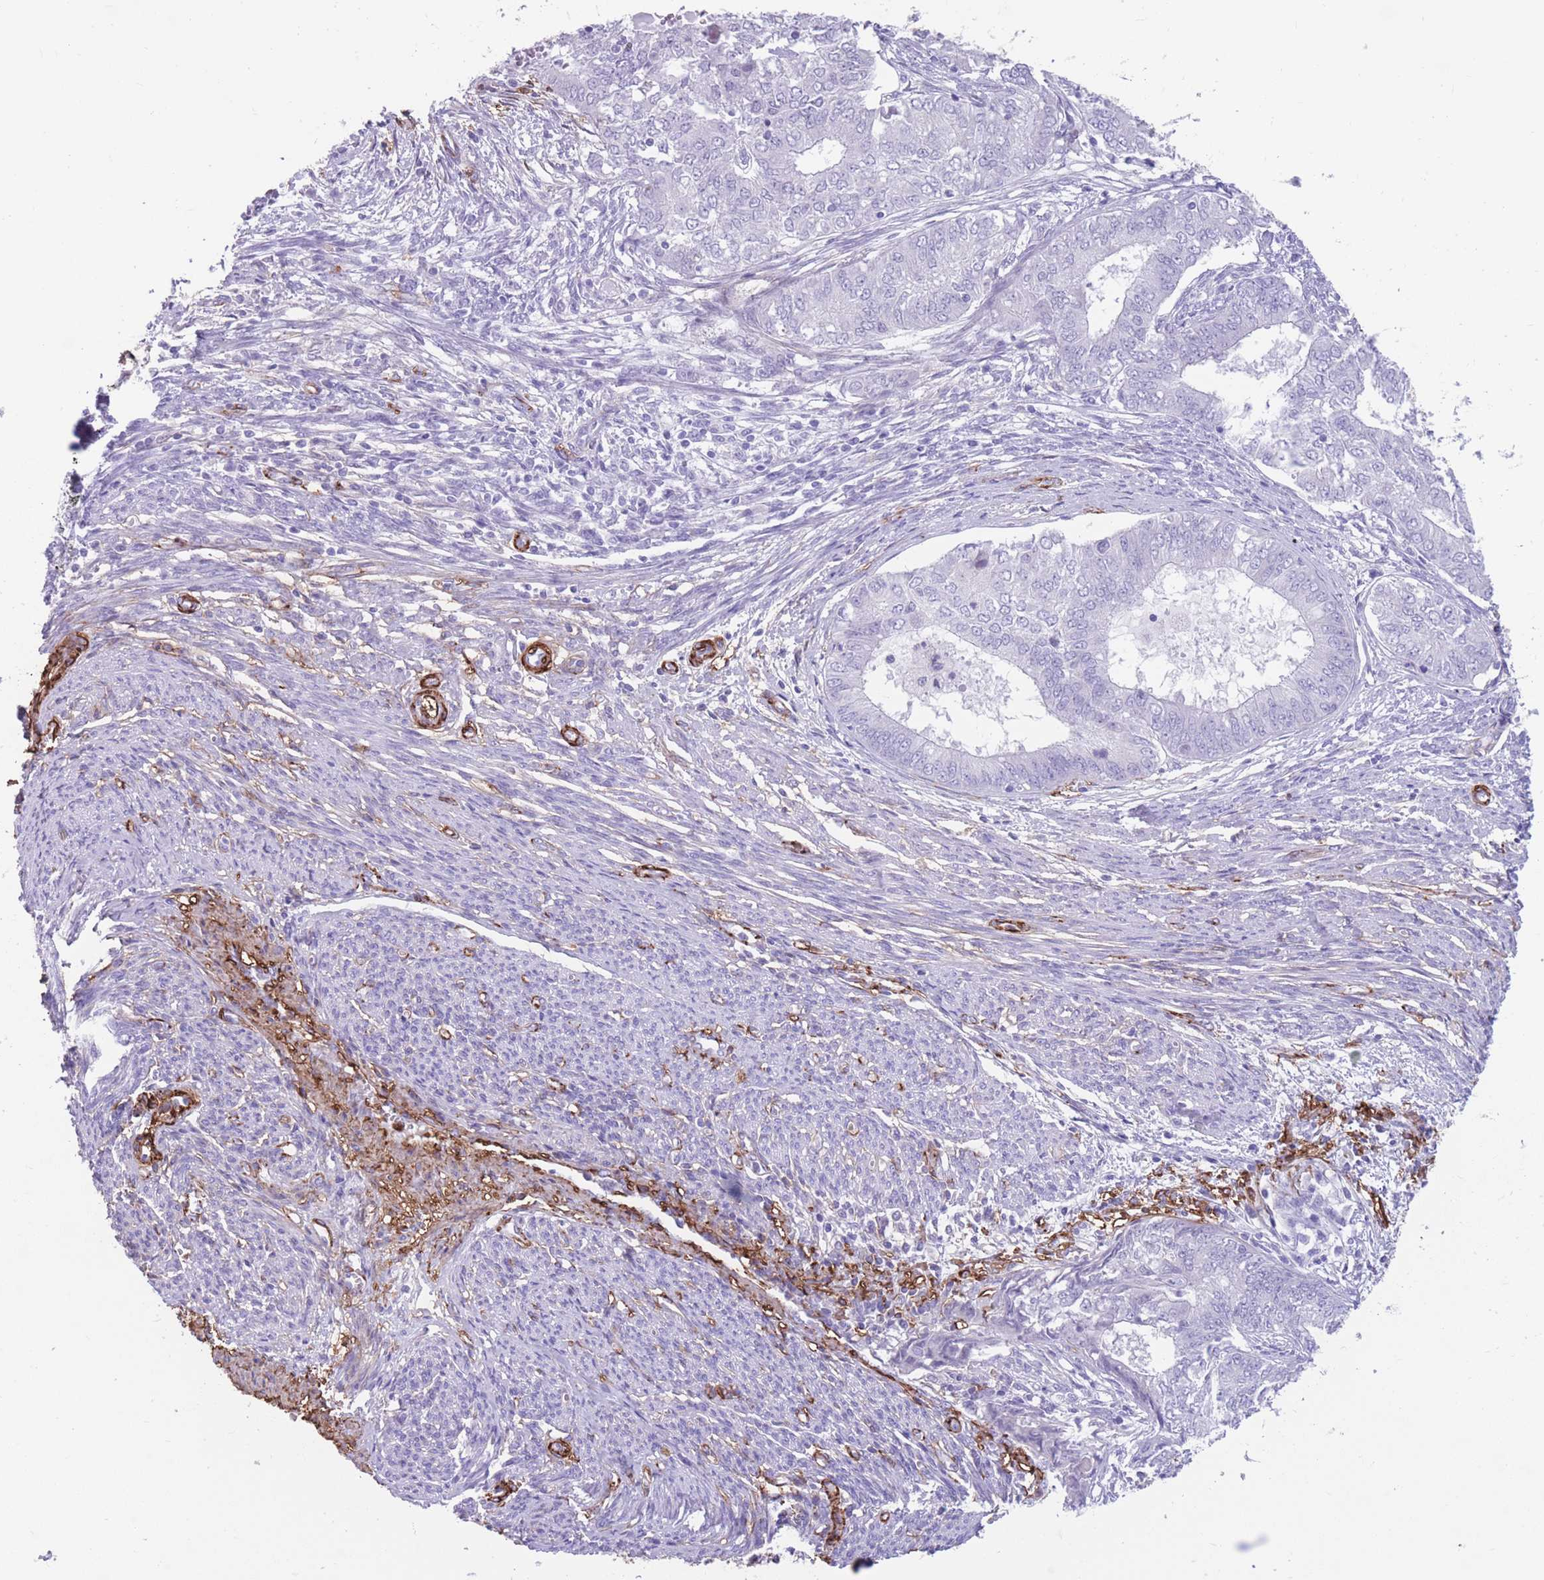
{"staining": {"intensity": "negative", "quantity": "none", "location": "none"}, "tissue": "endometrial cancer", "cell_type": "Tumor cells", "image_type": "cancer", "snomed": [{"axis": "morphology", "description": "Adenocarcinoma, NOS"}, {"axis": "topography", "description": "Endometrium"}], "caption": "Endometrial cancer (adenocarcinoma) was stained to show a protein in brown. There is no significant expression in tumor cells.", "gene": "DPYD", "patient": {"sex": "female", "age": 62}}